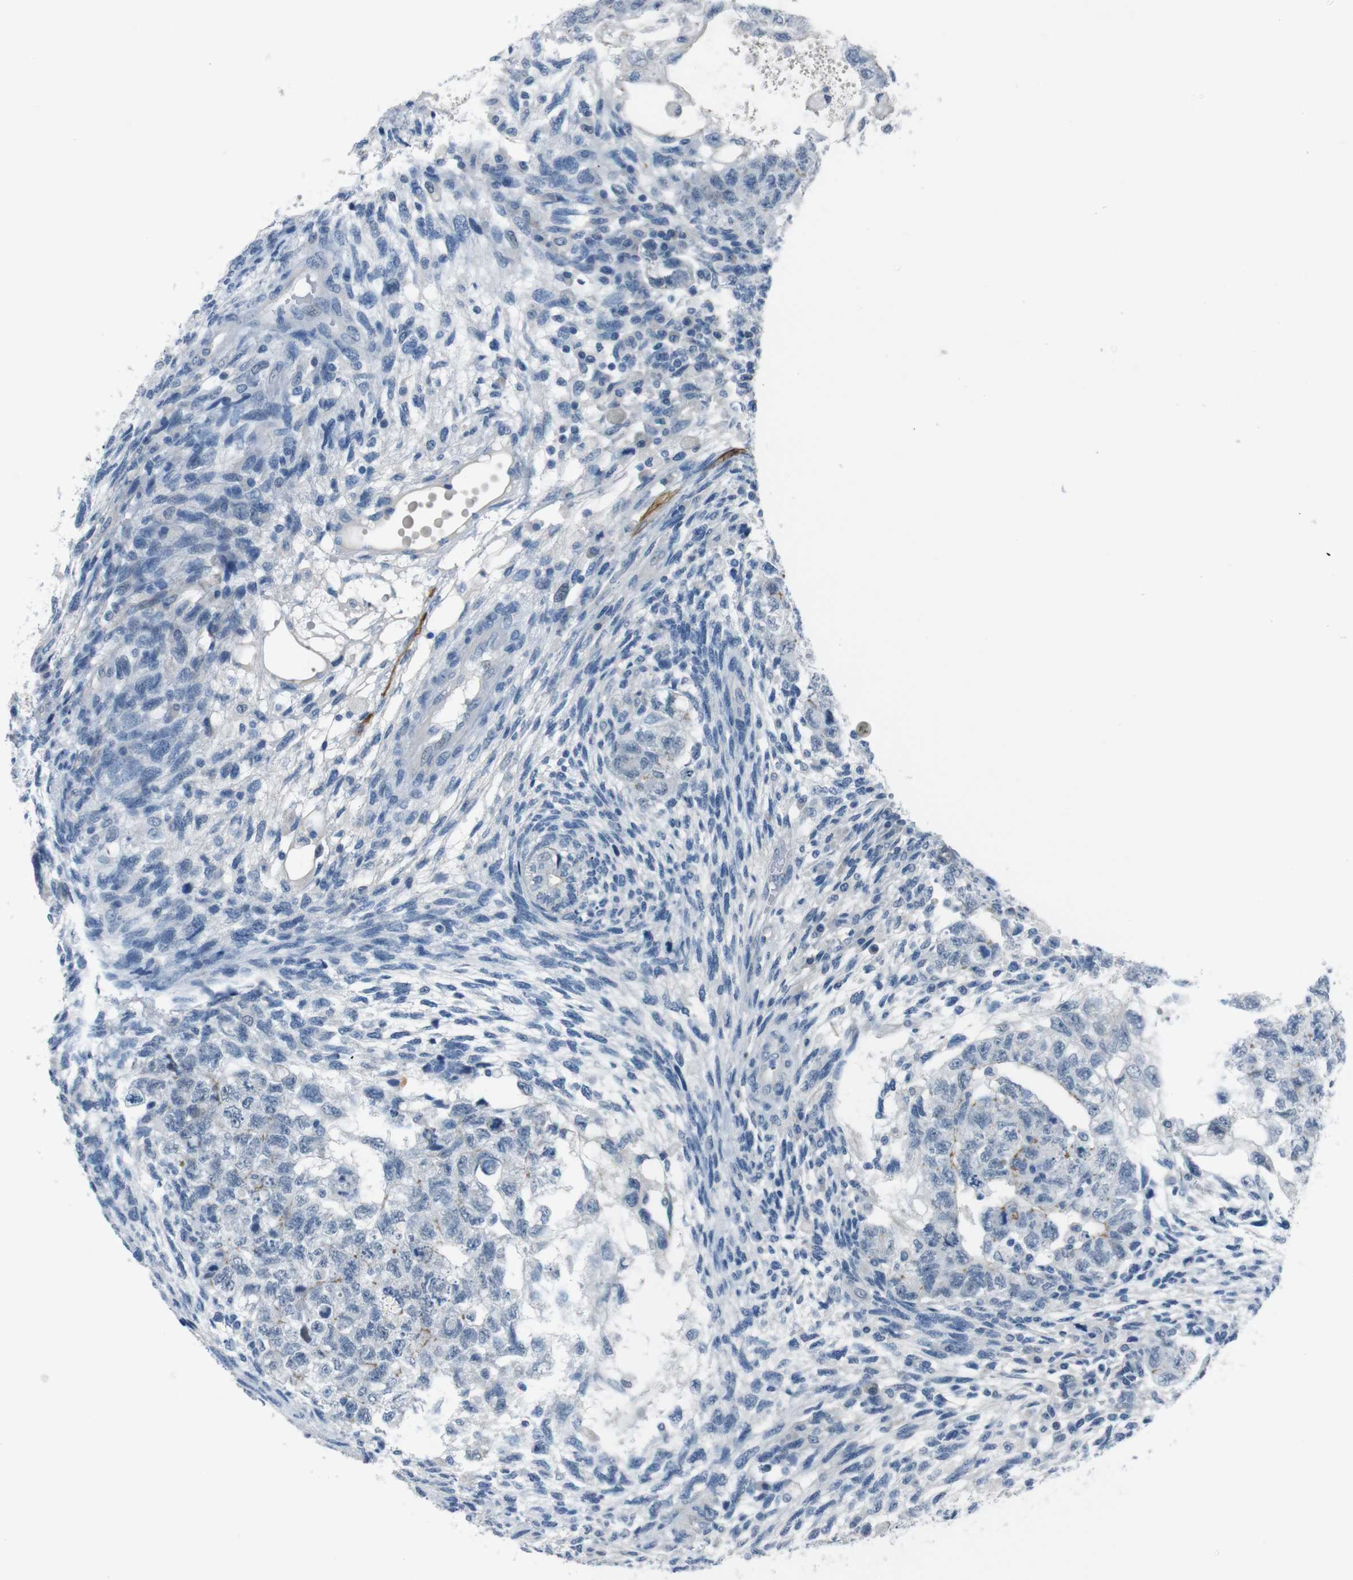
{"staining": {"intensity": "negative", "quantity": "none", "location": "none"}, "tissue": "testis cancer", "cell_type": "Tumor cells", "image_type": "cancer", "snomed": [{"axis": "morphology", "description": "Normal tissue, NOS"}, {"axis": "morphology", "description": "Carcinoma, Embryonal, NOS"}, {"axis": "topography", "description": "Testis"}], "caption": "A photomicrograph of embryonal carcinoma (testis) stained for a protein demonstrates no brown staining in tumor cells. (Brightfield microscopy of DAB (3,3'-diaminobenzidine) IHC at high magnification).", "gene": "HRH2", "patient": {"sex": "male", "age": 36}}